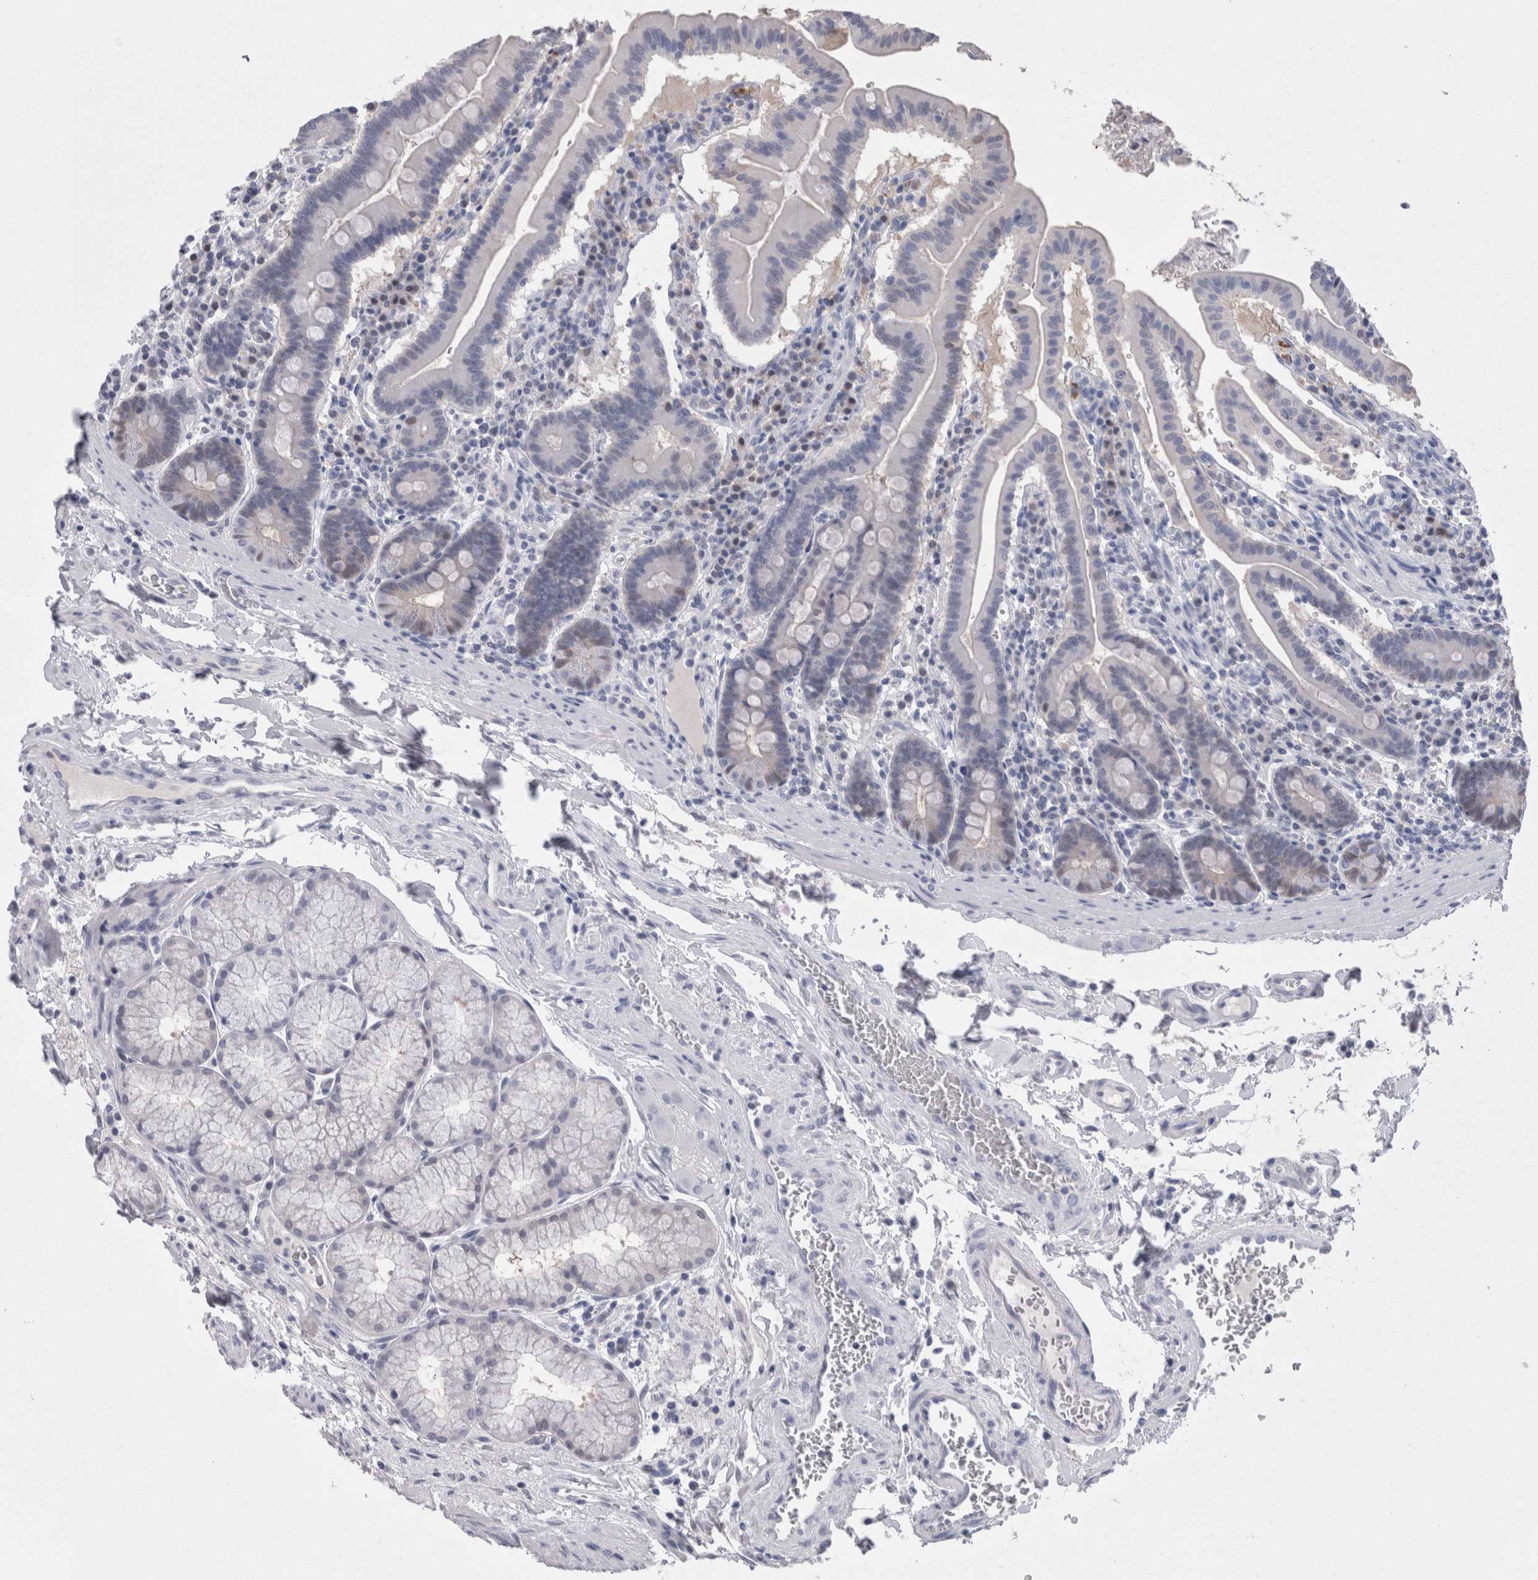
{"staining": {"intensity": "weak", "quantity": "<25%", "location": "nuclear"}, "tissue": "duodenum", "cell_type": "Glandular cells", "image_type": "normal", "snomed": [{"axis": "morphology", "description": "Normal tissue, NOS"}, {"axis": "morphology", "description": "Adenocarcinoma, NOS"}, {"axis": "topography", "description": "Pancreas"}, {"axis": "topography", "description": "Duodenum"}], "caption": "Photomicrograph shows no protein staining in glandular cells of normal duodenum. The staining is performed using DAB (3,3'-diaminobenzidine) brown chromogen with nuclei counter-stained in using hematoxylin.", "gene": "CA8", "patient": {"sex": "male", "age": 50}}